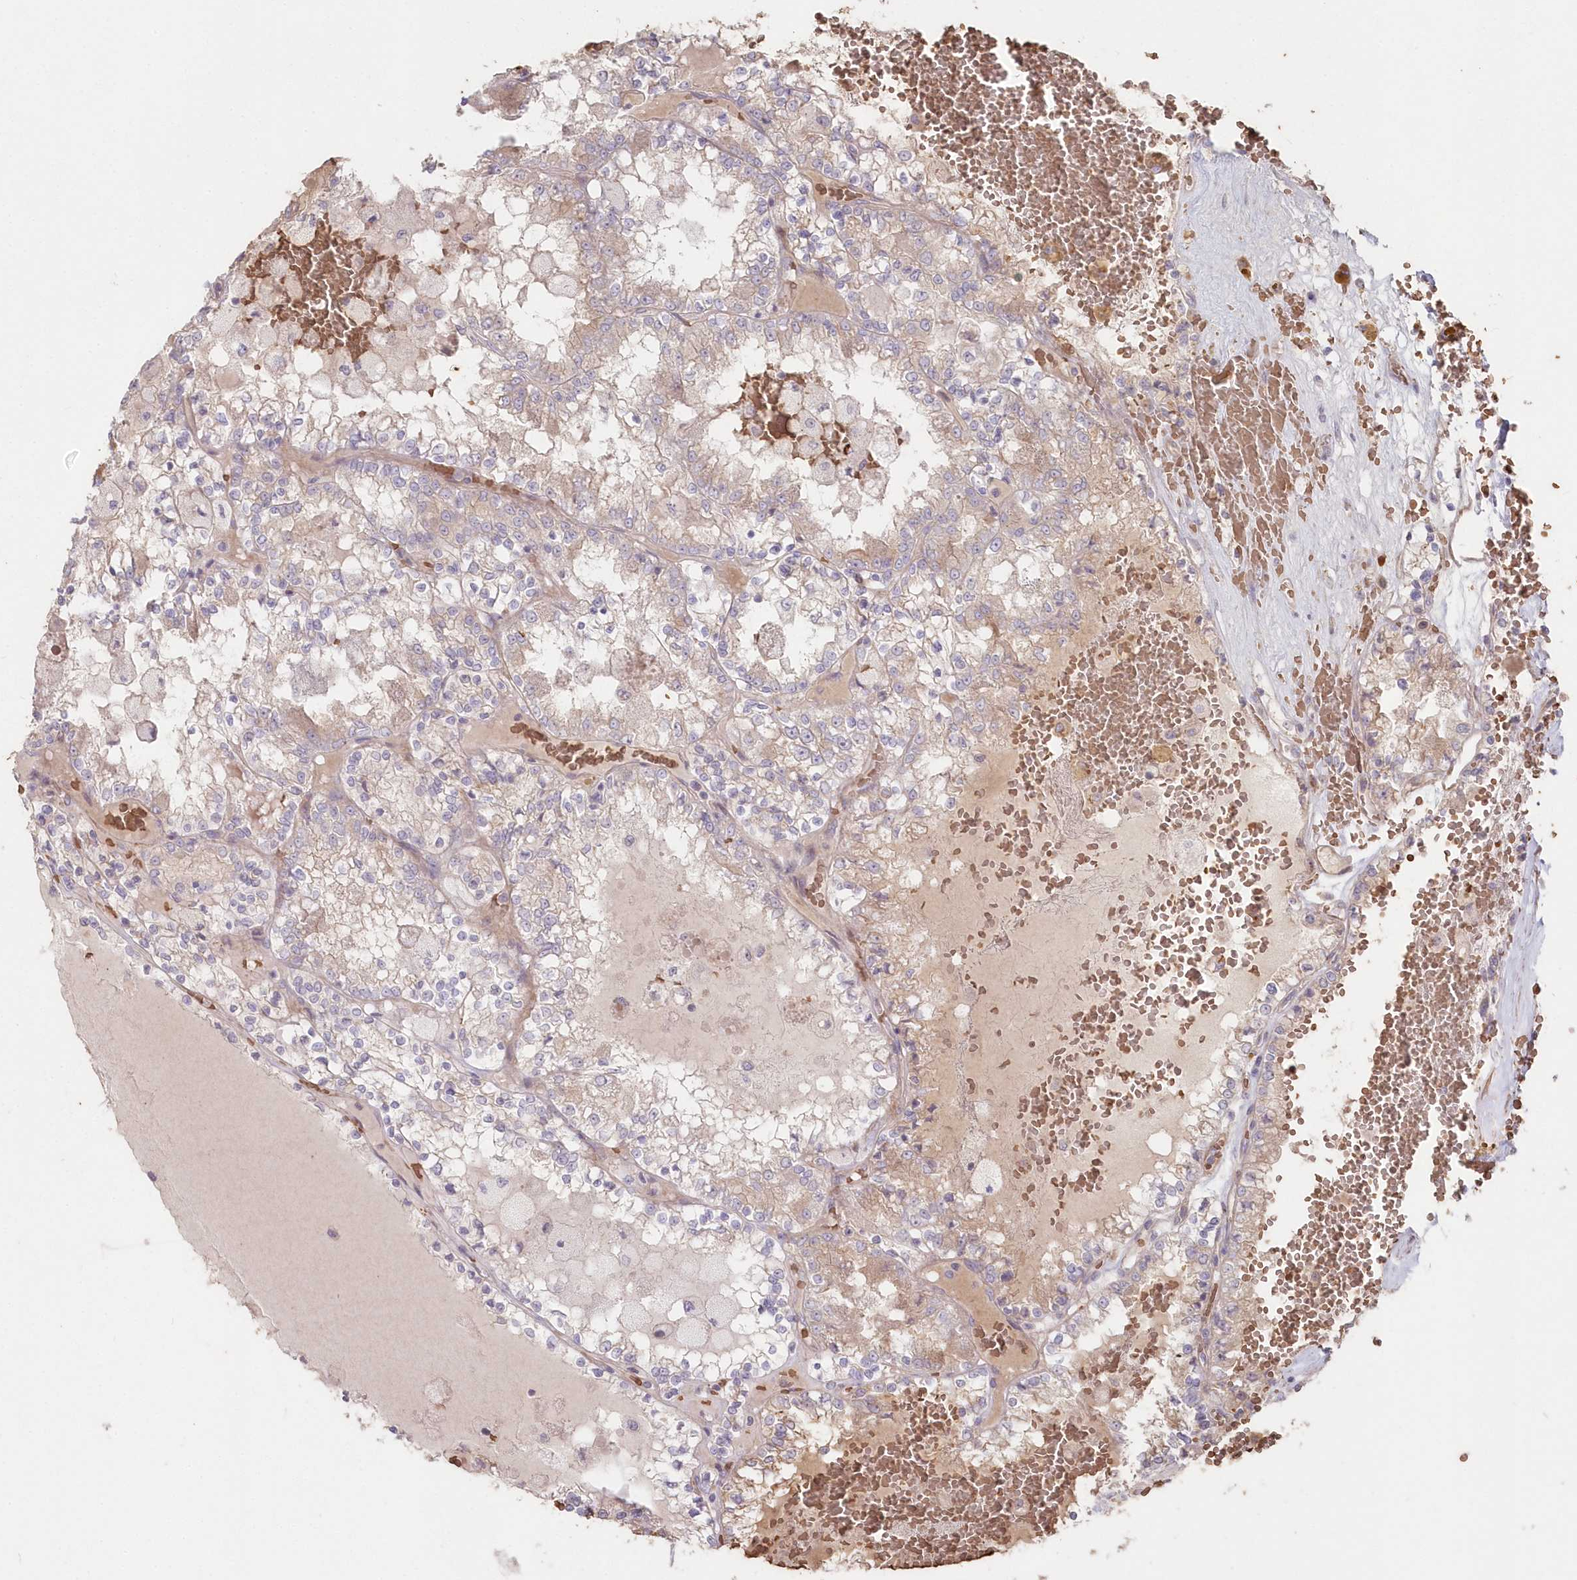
{"staining": {"intensity": "negative", "quantity": "none", "location": "none"}, "tissue": "renal cancer", "cell_type": "Tumor cells", "image_type": "cancer", "snomed": [{"axis": "morphology", "description": "Adenocarcinoma, NOS"}, {"axis": "topography", "description": "Kidney"}], "caption": "This is an IHC histopathology image of human renal adenocarcinoma. There is no positivity in tumor cells.", "gene": "SERINC1", "patient": {"sex": "female", "age": 56}}